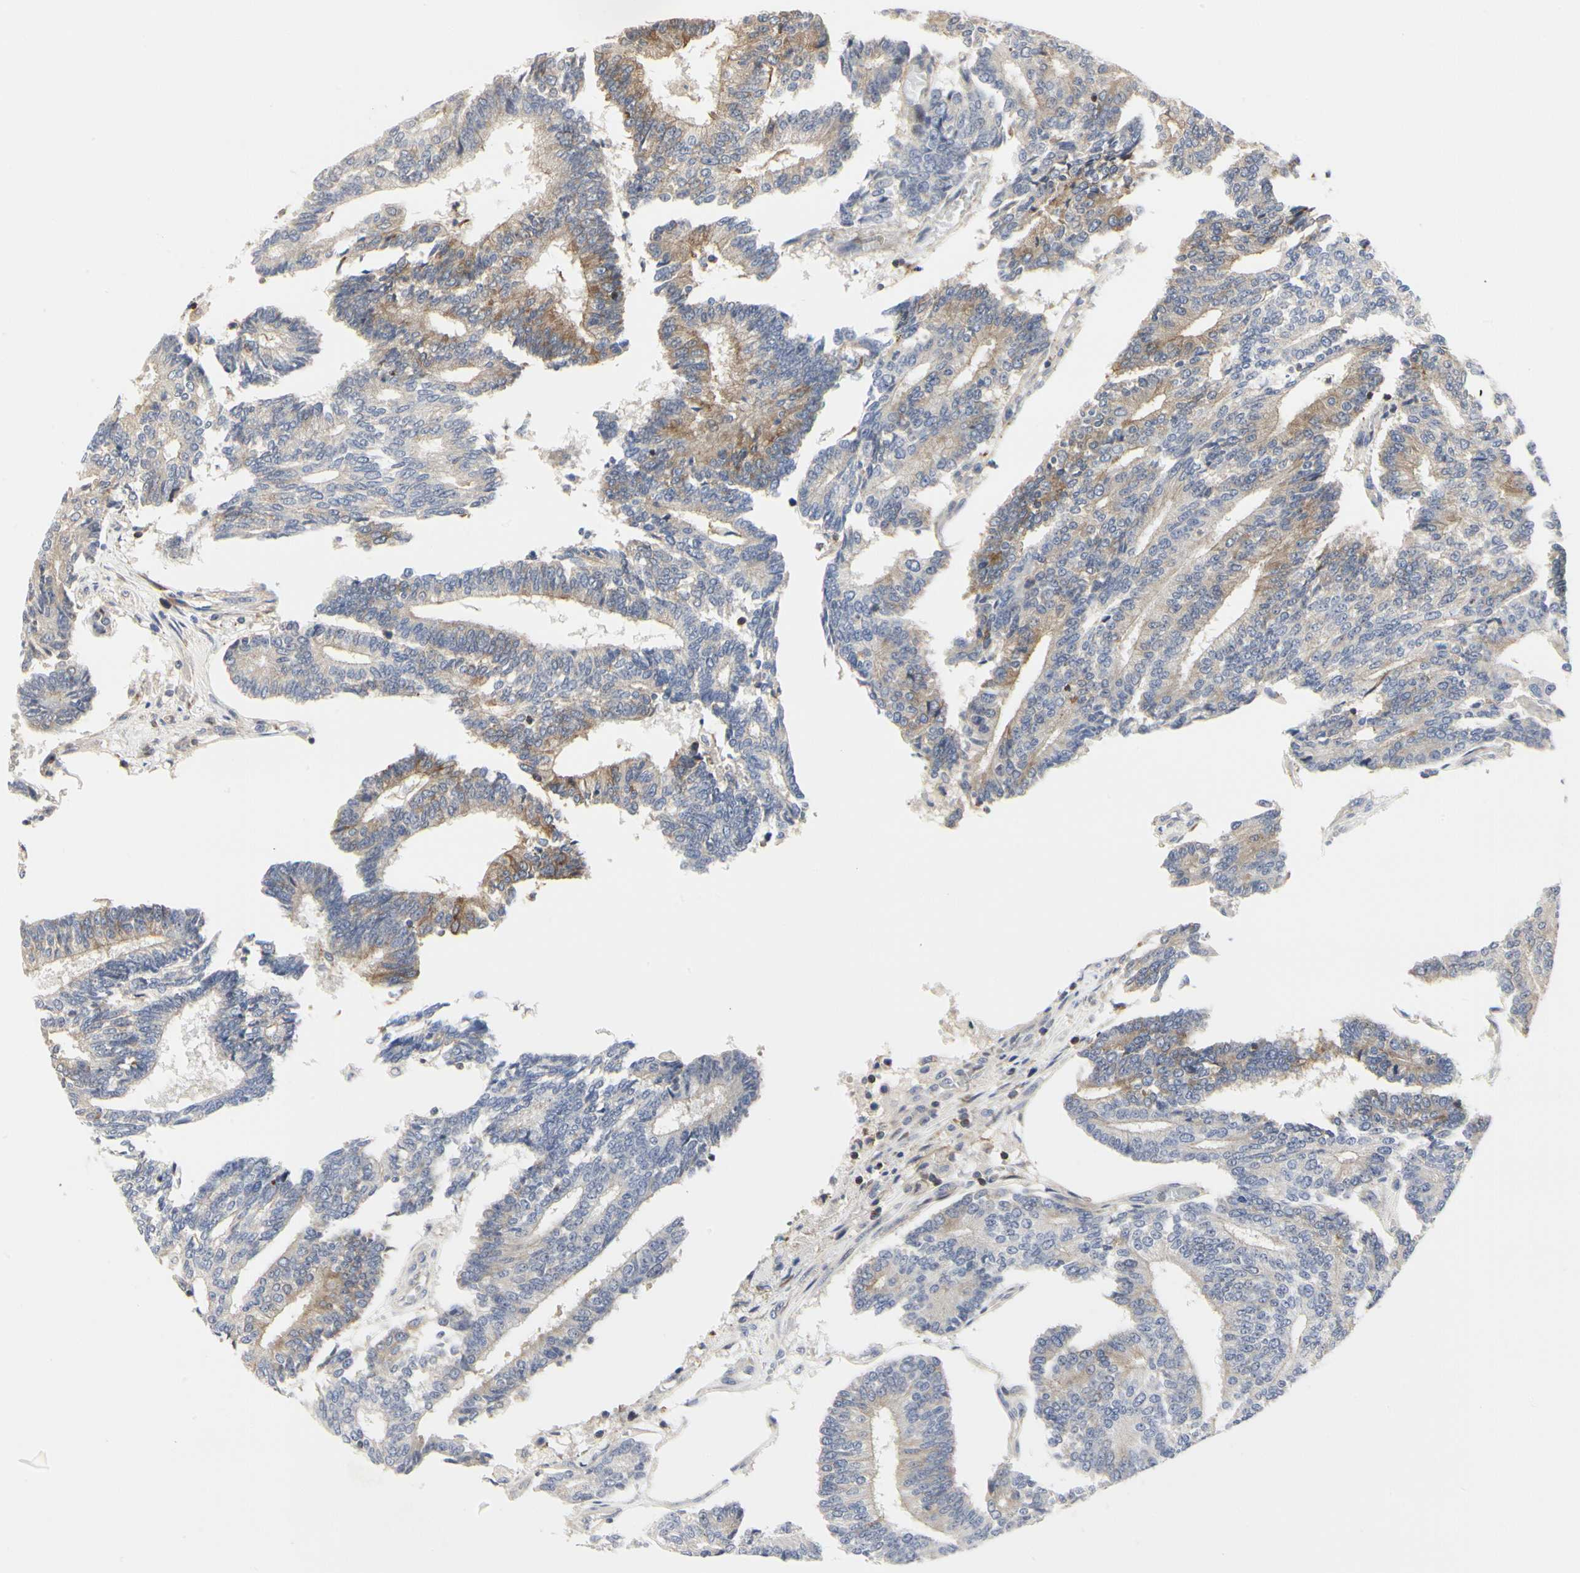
{"staining": {"intensity": "weak", "quantity": ">75%", "location": "cytoplasmic/membranous"}, "tissue": "prostate cancer", "cell_type": "Tumor cells", "image_type": "cancer", "snomed": [{"axis": "morphology", "description": "Adenocarcinoma, High grade"}, {"axis": "topography", "description": "Prostate"}], "caption": "Weak cytoplasmic/membranous protein expression is seen in approximately >75% of tumor cells in prostate high-grade adenocarcinoma.", "gene": "SHANK2", "patient": {"sex": "male", "age": 55}}